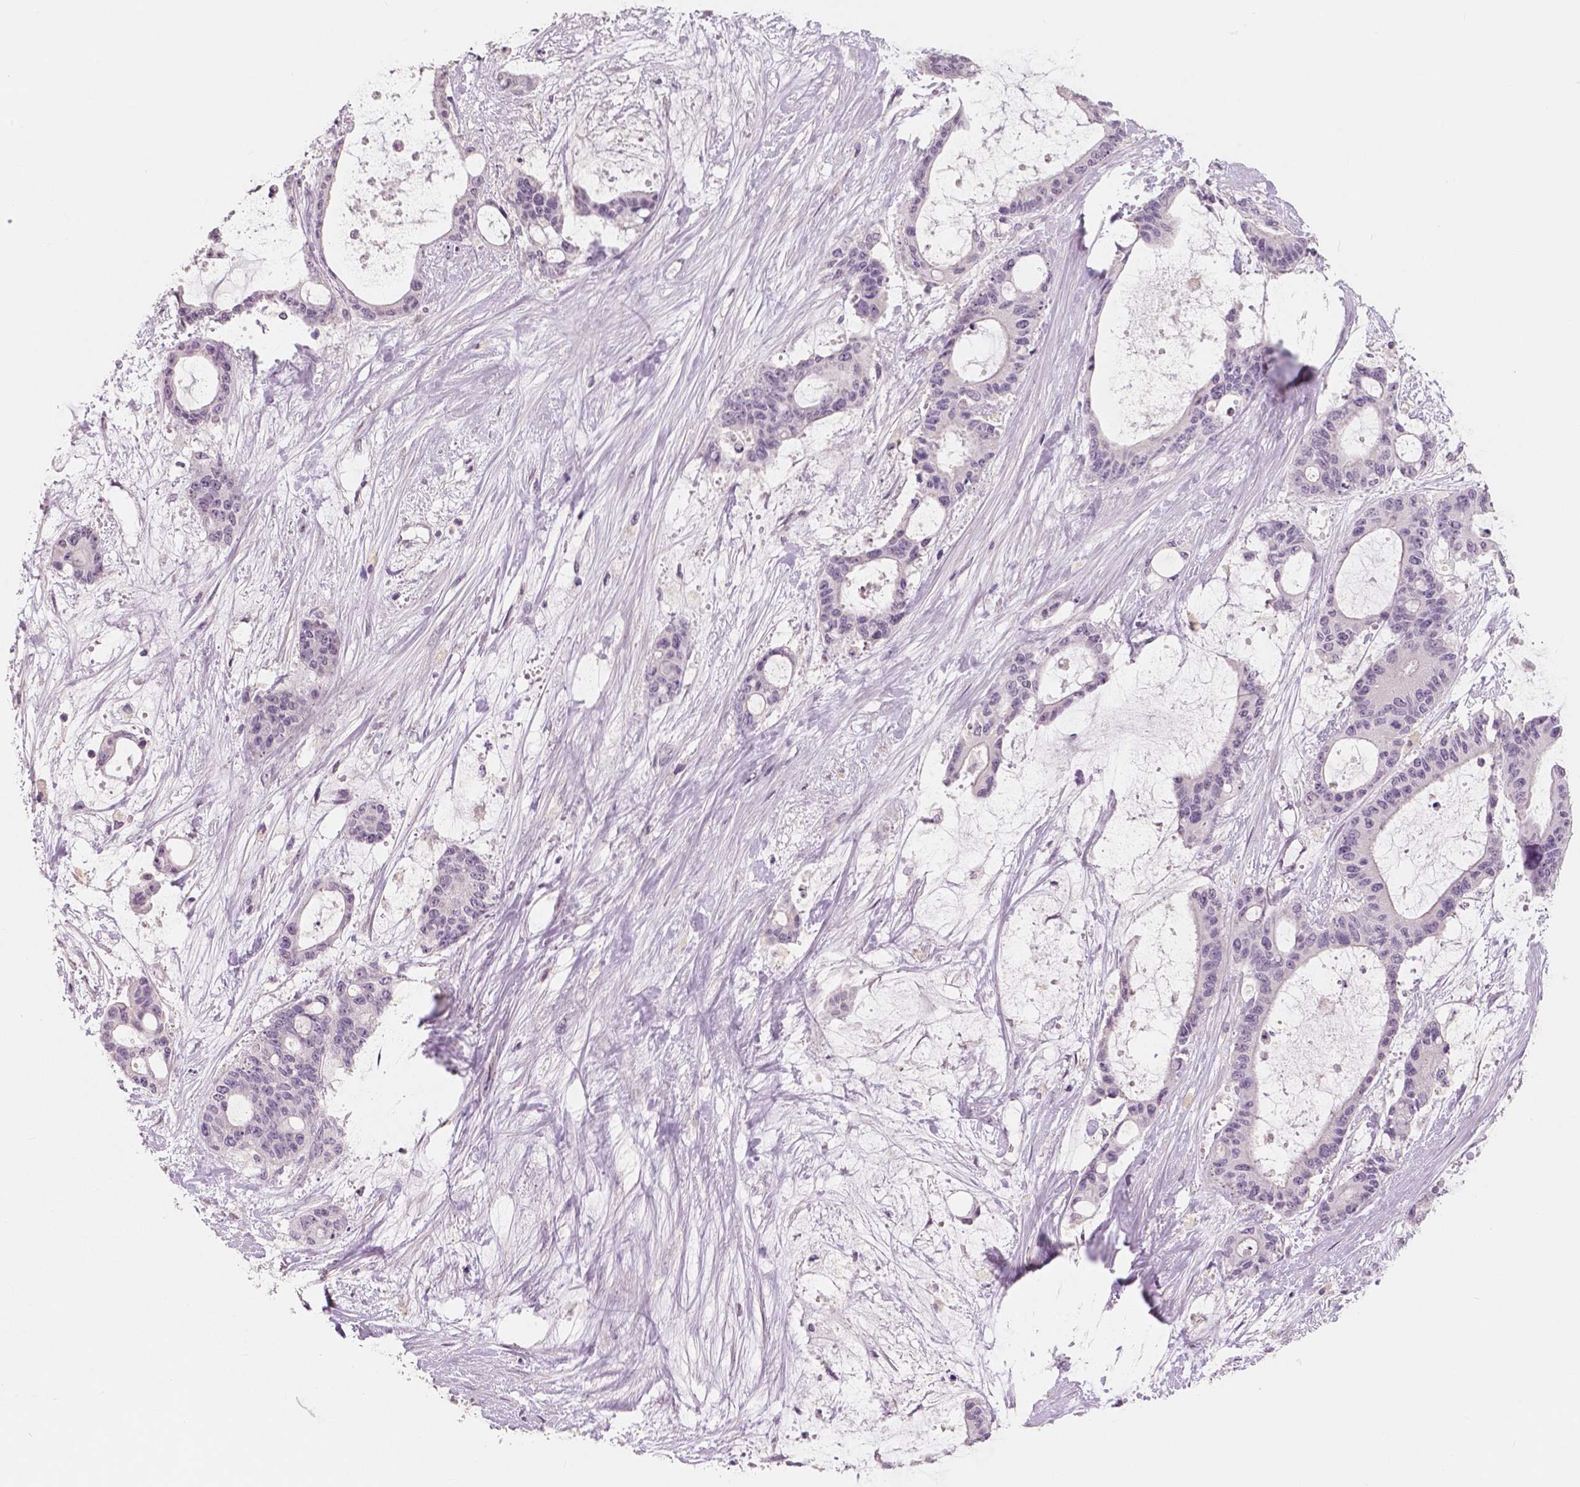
{"staining": {"intensity": "negative", "quantity": "none", "location": "none"}, "tissue": "liver cancer", "cell_type": "Tumor cells", "image_type": "cancer", "snomed": [{"axis": "morphology", "description": "Normal tissue, NOS"}, {"axis": "morphology", "description": "Cholangiocarcinoma"}, {"axis": "topography", "description": "Liver"}, {"axis": "topography", "description": "Peripheral nerve tissue"}], "caption": "Liver cholangiocarcinoma was stained to show a protein in brown. There is no significant staining in tumor cells. (DAB IHC, high magnification).", "gene": "NECAB1", "patient": {"sex": "female", "age": 73}}